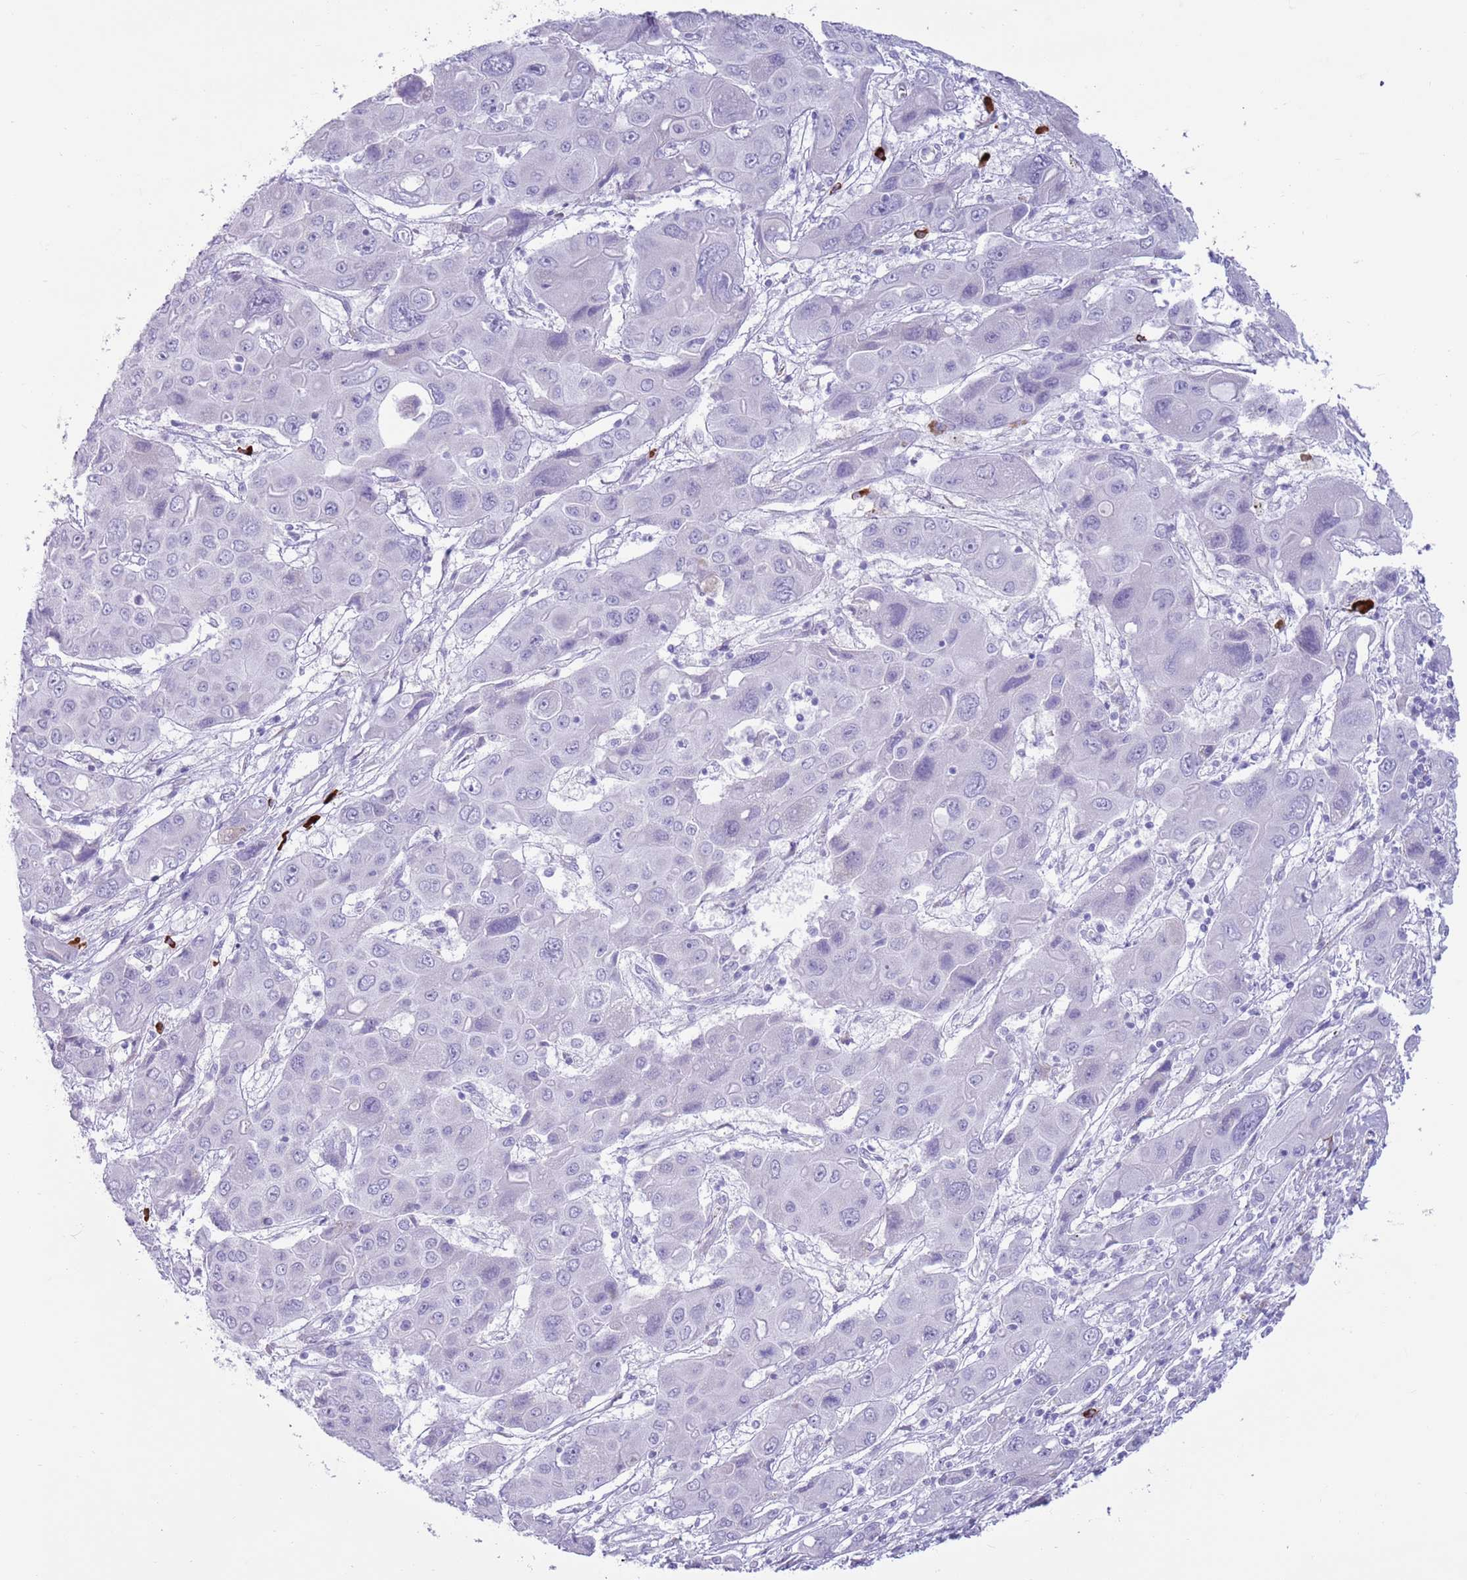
{"staining": {"intensity": "negative", "quantity": "none", "location": "none"}, "tissue": "liver cancer", "cell_type": "Tumor cells", "image_type": "cancer", "snomed": [{"axis": "morphology", "description": "Cholangiocarcinoma"}, {"axis": "topography", "description": "Liver"}], "caption": "The histopathology image reveals no significant staining in tumor cells of liver cholangiocarcinoma.", "gene": "LY6G5B", "patient": {"sex": "male", "age": 67}}